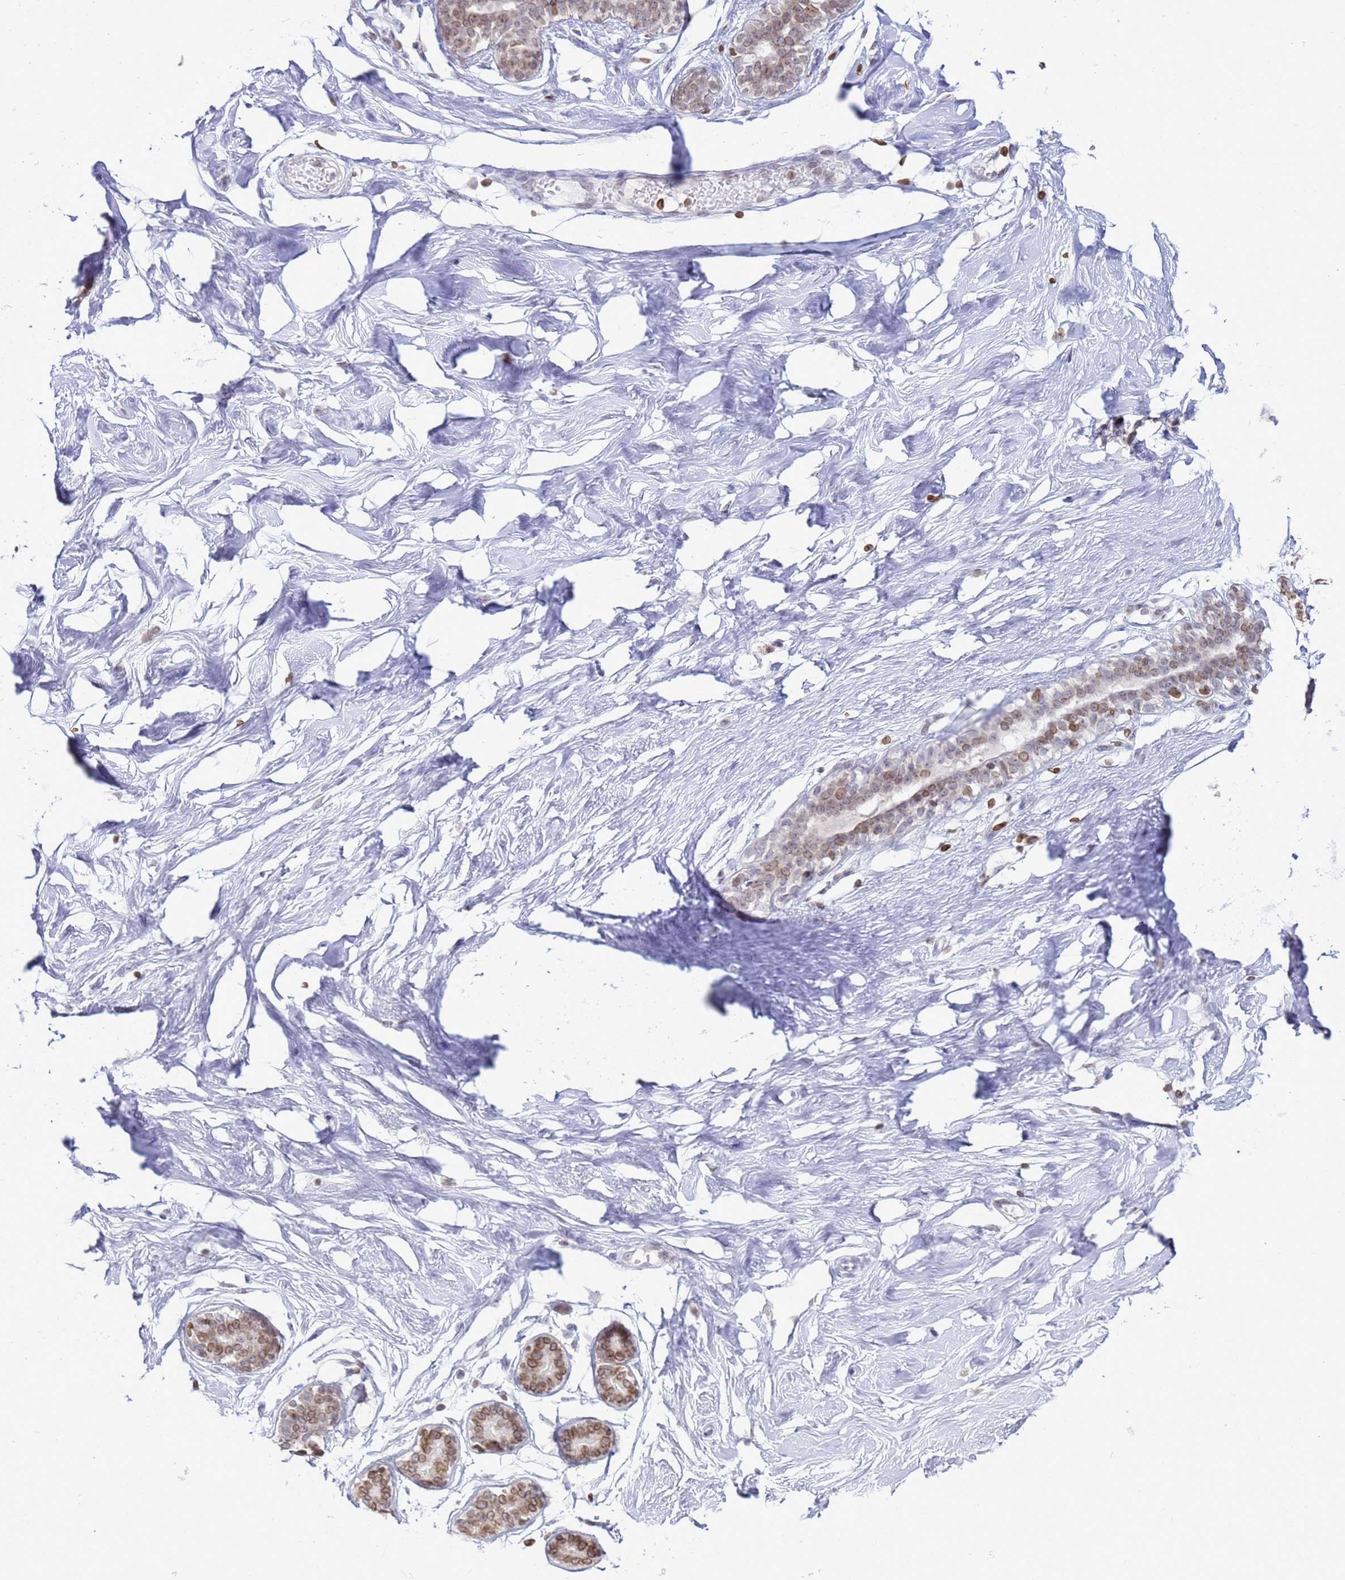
{"staining": {"intensity": "negative", "quantity": "none", "location": "none"}, "tissue": "breast", "cell_type": "Adipocytes", "image_type": "normal", "snomed": [{"axis": "morphology", "description": "Normal tissue, NOS"}, {"axis": "morphology", "description": "Adenoma, NOS"}, {"axis": "topography", "description": "Breast"}], "caption": "The image shows no significant staining in adipocytes of breast.", "gene": "DHX37", "patient": {"sex": "female", "age": 23}}